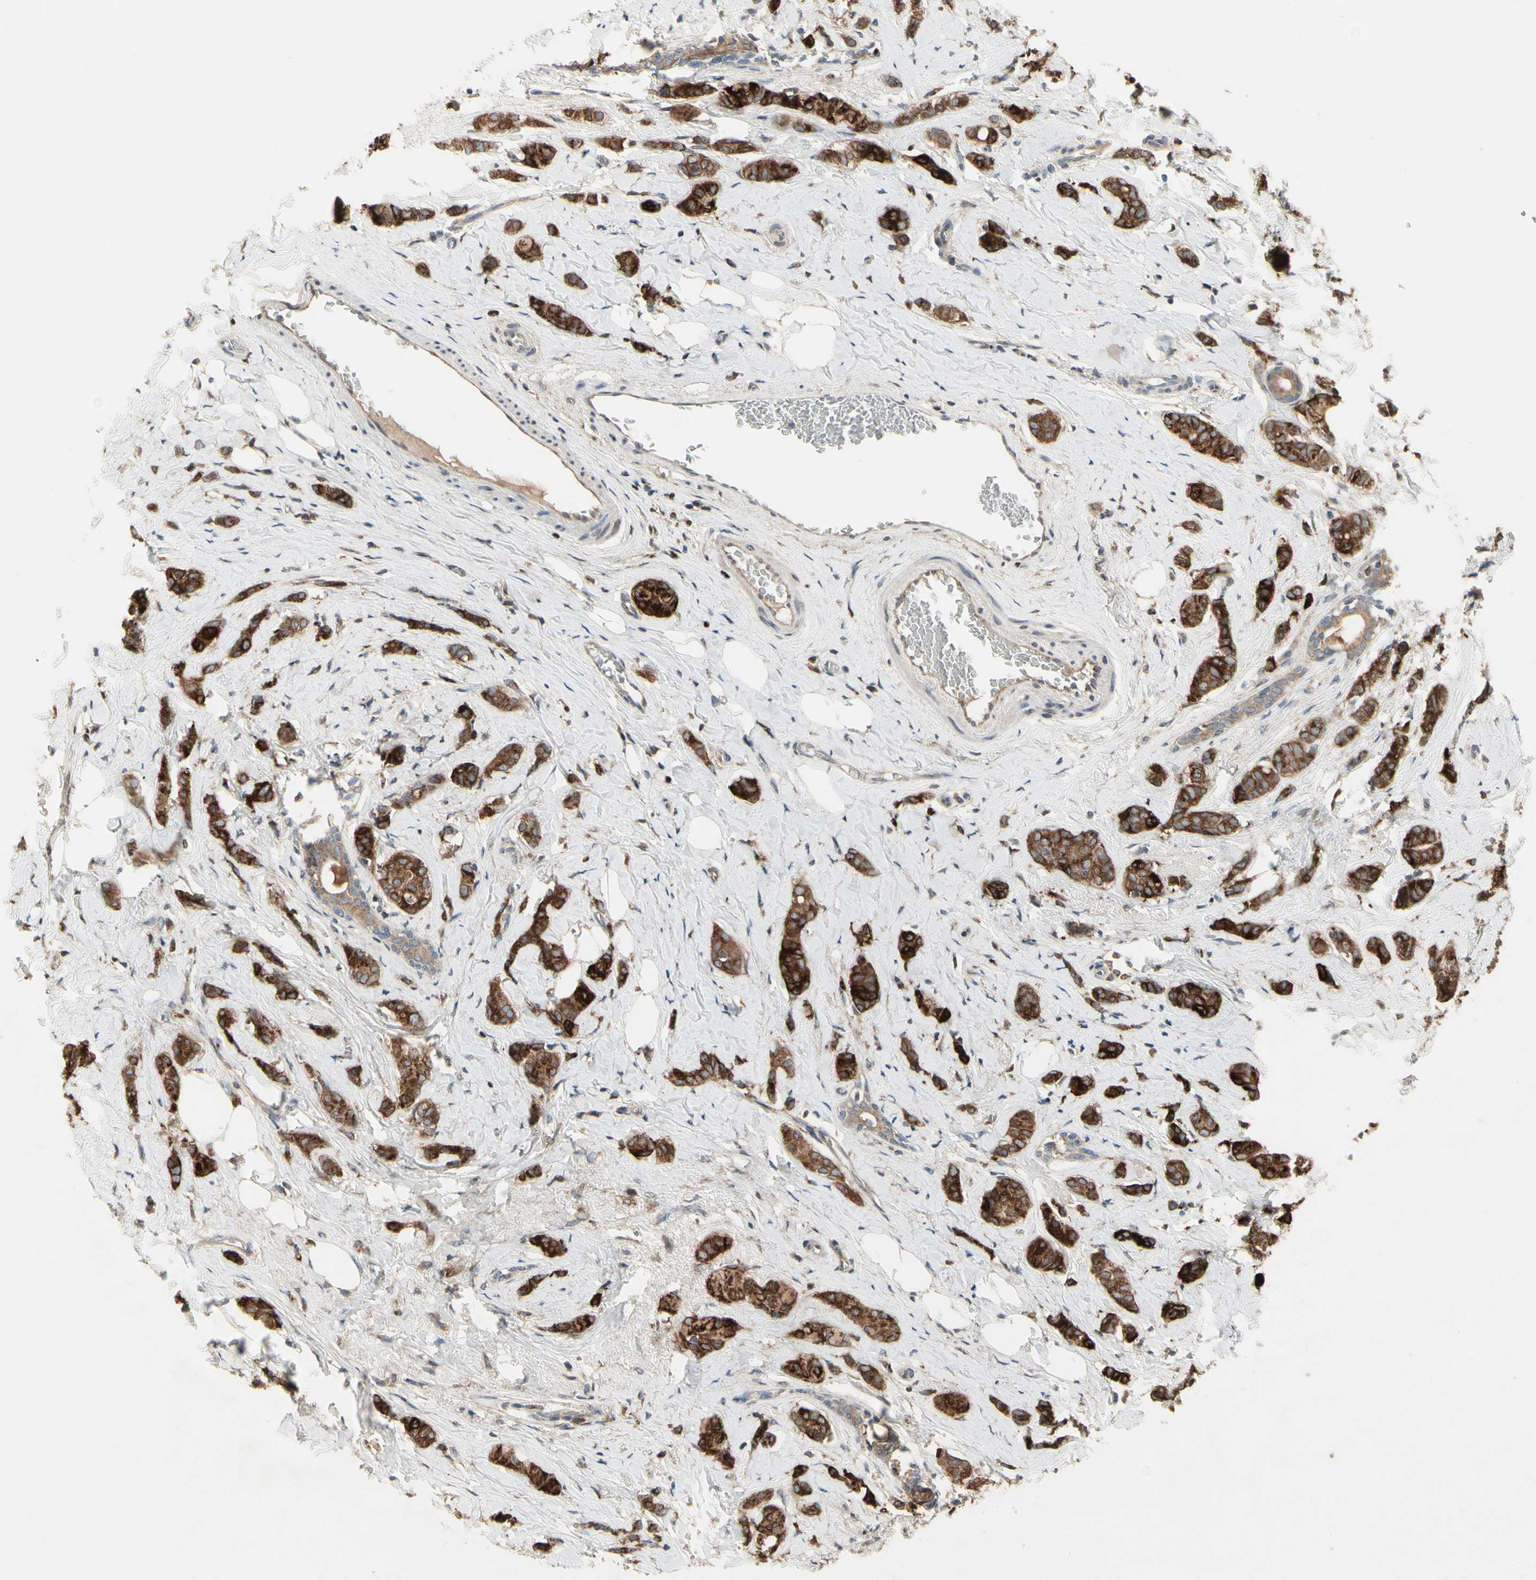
{"staining": {"intensity": "strong", "quantity": ">75%", "location": "cytoplasmic/membranous"}, "tissue": "breast cancer", "cell_type": "Tumor cells", "image_type": "cancer", "snomed": [{"axis": "morphology", "description": "Lobular carcinoma"}, {"axis": "topography", "description": "Breast"}], "caption": "Immunohistochemistry (IHC) photomicrograph of breast cancer stained for a protein (brown), which demonstrates high levels of strong cytoplasmic/membranous expression in about >75% of tumor cells.", "gene": "CGREF1", "patient": {"sex": "female", "age": 60}}